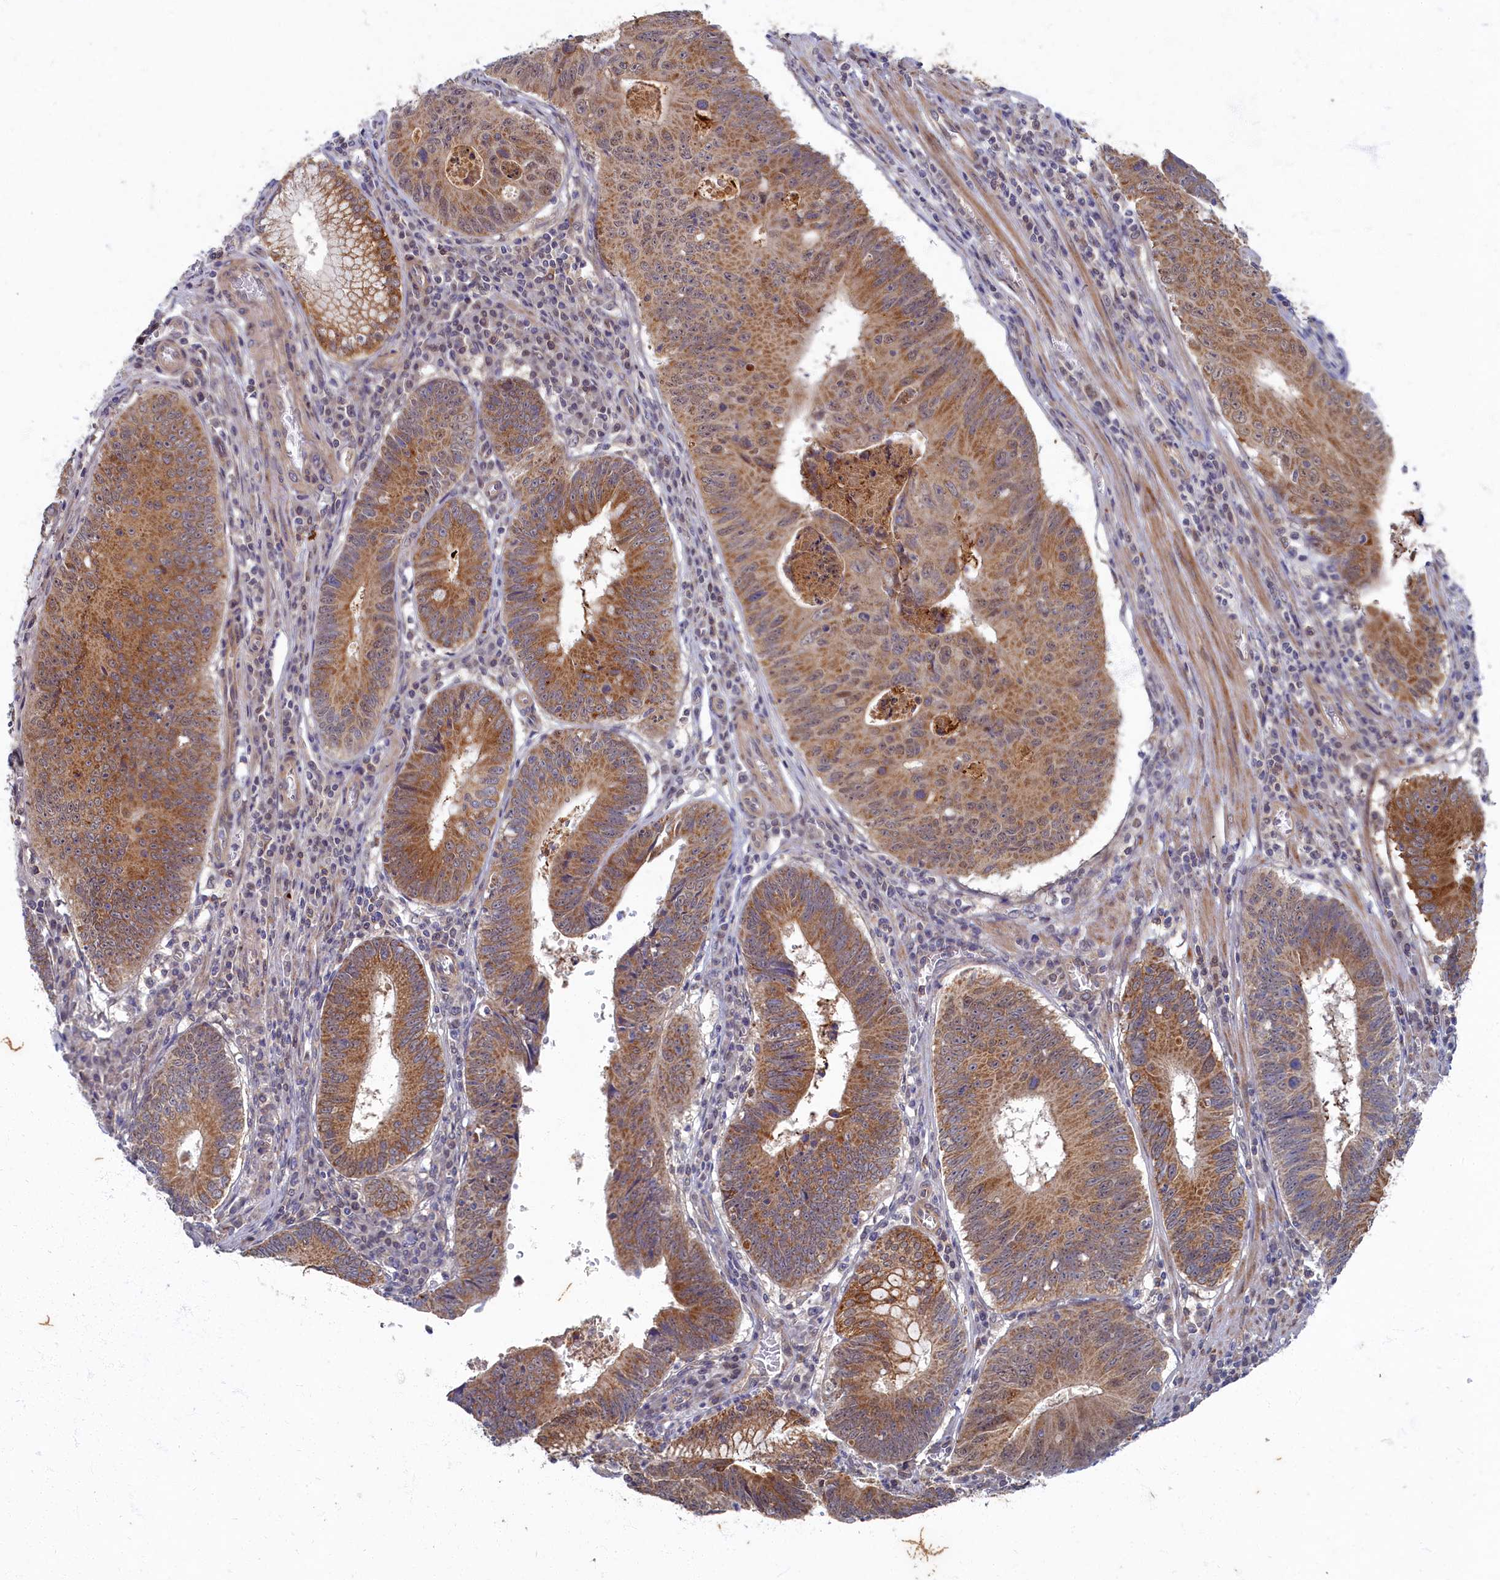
{"staining": {"intensity": "moderate", "quantity": ">75%", "location": "cytoplasmic/membranous,nuclear"}, "tissue": "stomach cancer", "cell_type": "Tumor cells", "image_type": "cancer", "snomed": [{"axis": "morphology", "description": "Adenocarcinoma, NOS"}, {"axis": "topography", "description": "Stomach"}], "caption": "Moderate cytoplasmic/membranous and nuclear positivity is present in approximately >75% of tumor cells in stomach adenocarcinoma.", "gene": "WDR59", "patient": {"sex": "male", "age": 59}}